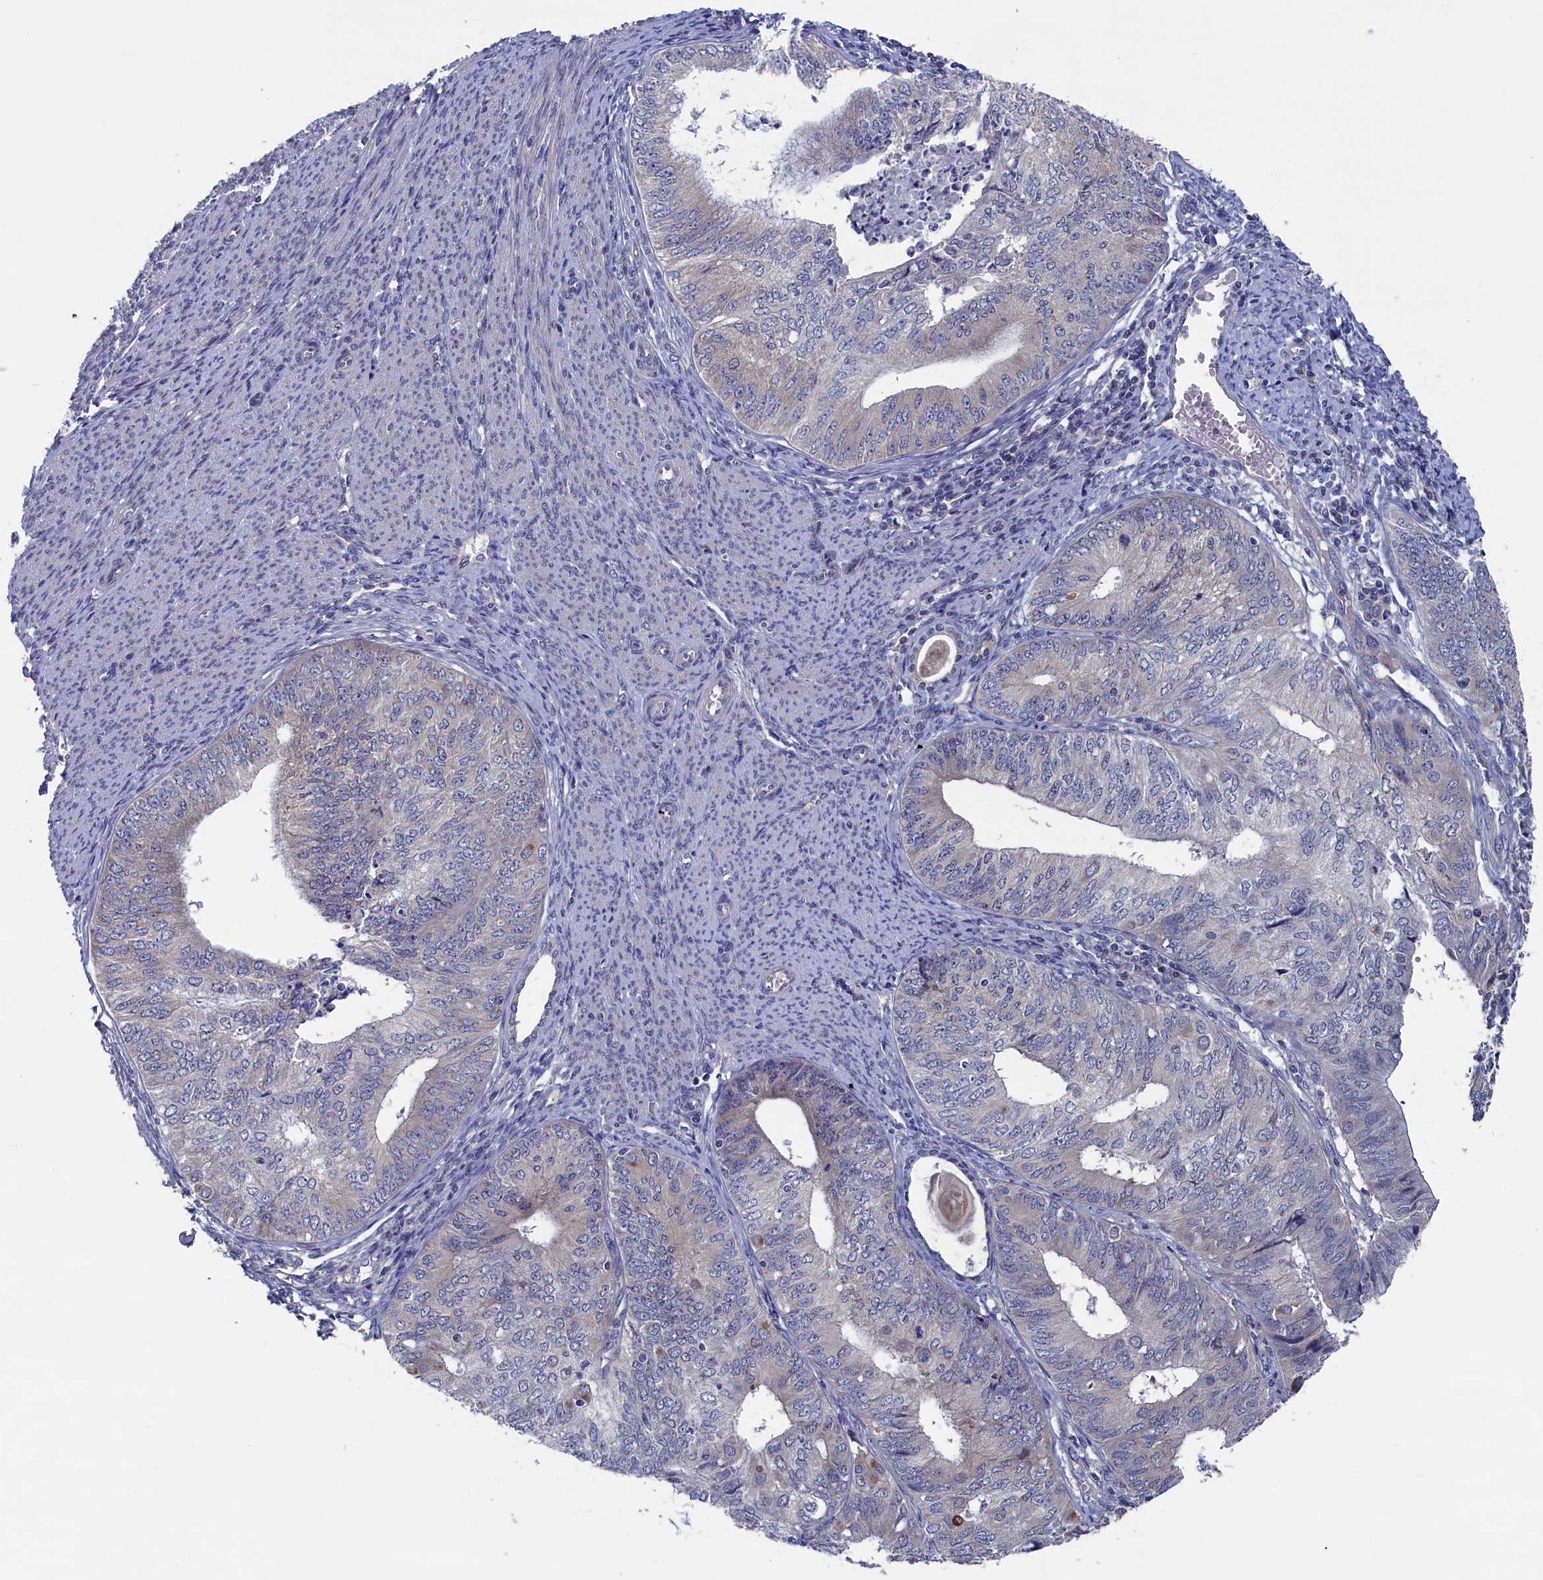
{"staining": {"intensity": "weak", "quantity": "25%-75%", "location": "cytoplasmic/membranous"}, "tissue": "endometrial cancer", "cell_type": "Tumor cells", "image_type": "cancer", "snomed": [{"axis": "morphology", "description": "Adenocarcinoma, NOS"}, {"axis": "topography", "description": "Endometrium"}], "caption": "IHC (DAB (3,3'-diaminobenzidine)) staining of human endometrial adenocarcinoma shows weak cytoplasmic/membranous protein positivity in approximately 25%-75% of tumor cells. (DAB IHC with brightfield microscopy, high magnification).", "gene": "SPATA13", "patient": {"sex": "female", "age": 68}}